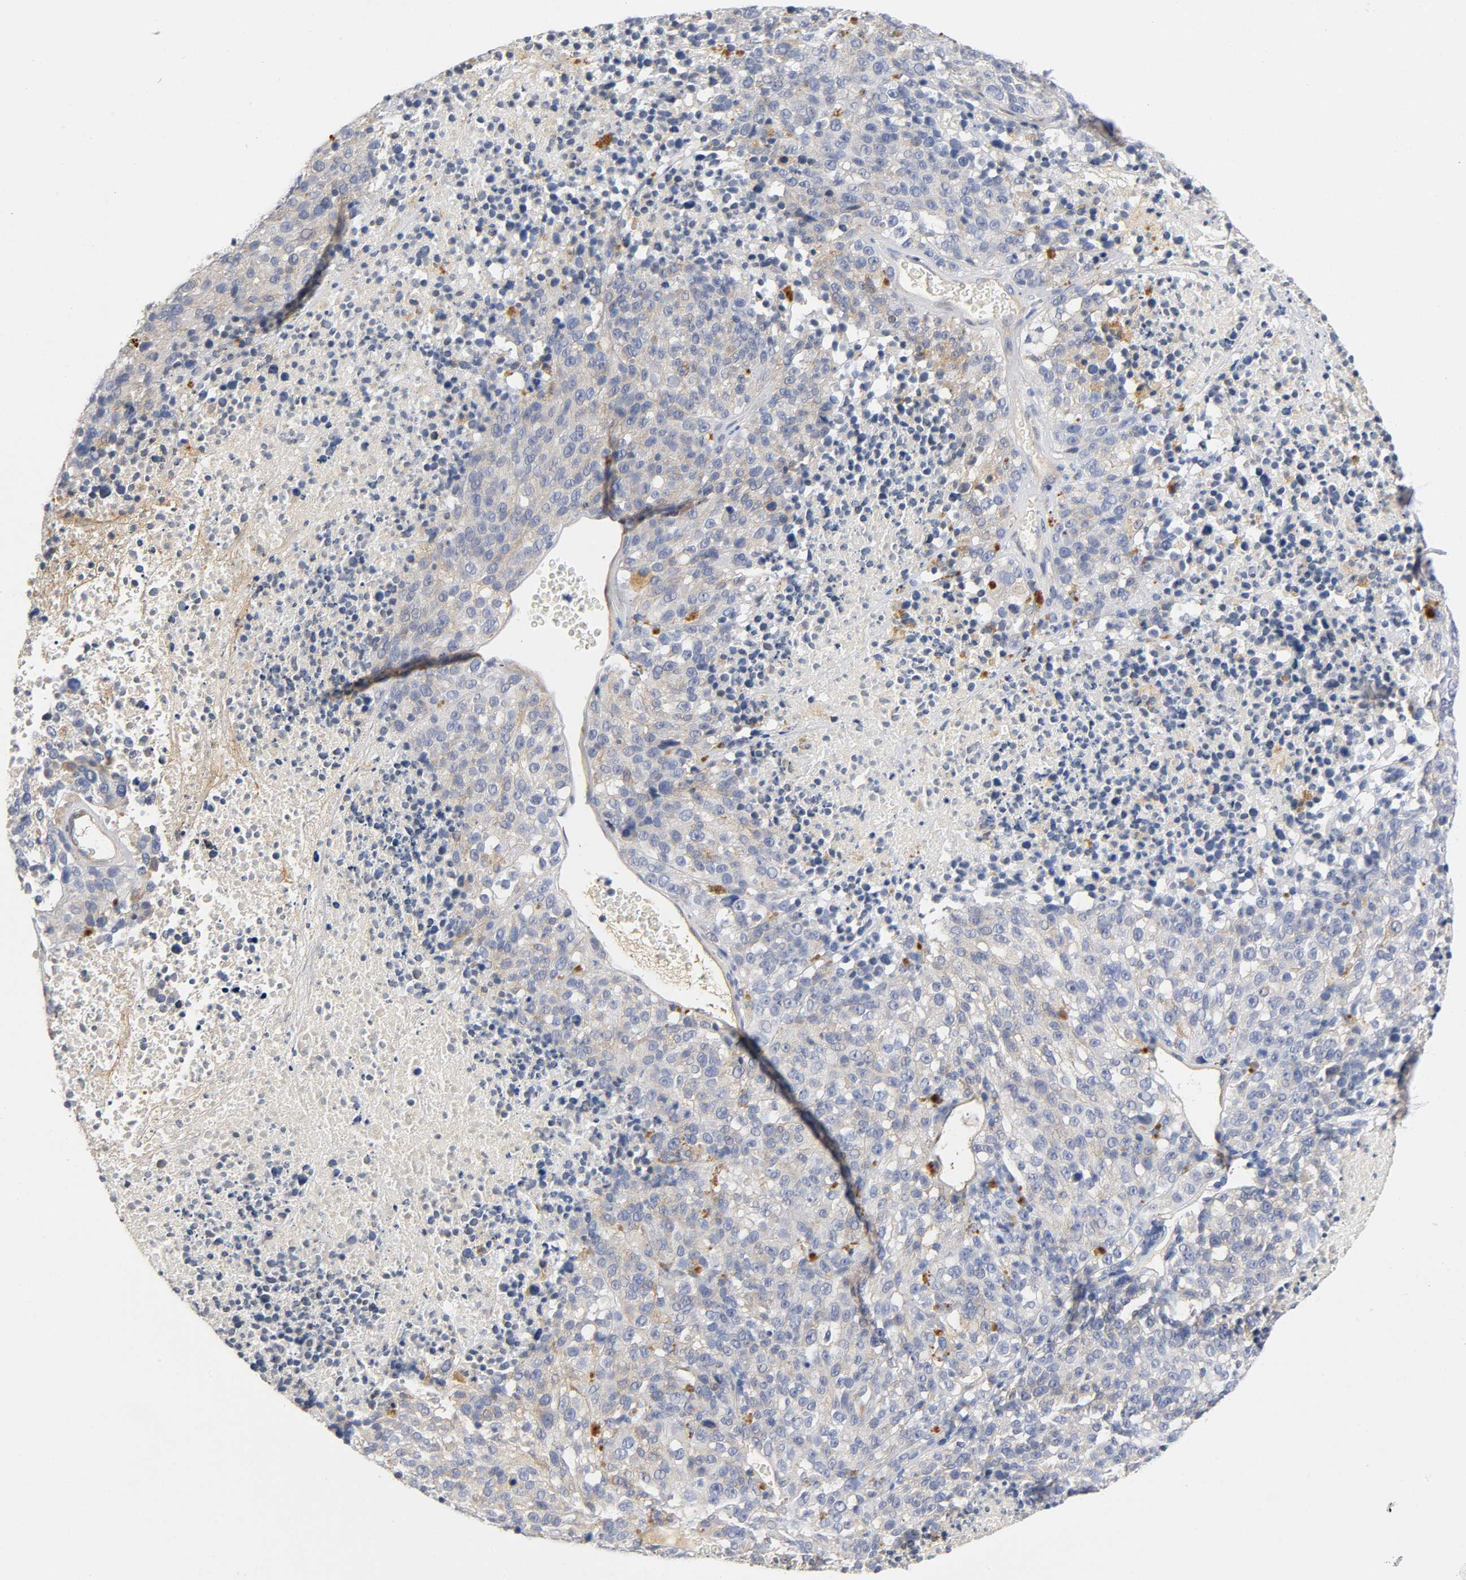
{"staining": {"intensity": "weak", "quantity": "25%-75%", "location": "cytoplasmic/membranous"}, "tissue": "melanoma", "cell_type": "Tumor cells", "image_type": "cancer", "snomed": [{"axis": "morphology", "description": "Malignant melanoma, Metastatic site"}, {"axis": "topography", "description": "Cerebral cortex"}], "caption": "A high-resolution micrograph shows IHC staining of melanoma, which demonstrates weak cytoplasmic/membranous positivity in approximately 25%-75% of tumor cells. The protein is stained brown, and the nuclei are stained in blue (DAB IHC with brightfield microscopy, high magnification).", "gene": "TNC", "patient": {"sex": "female", "age": 52}}